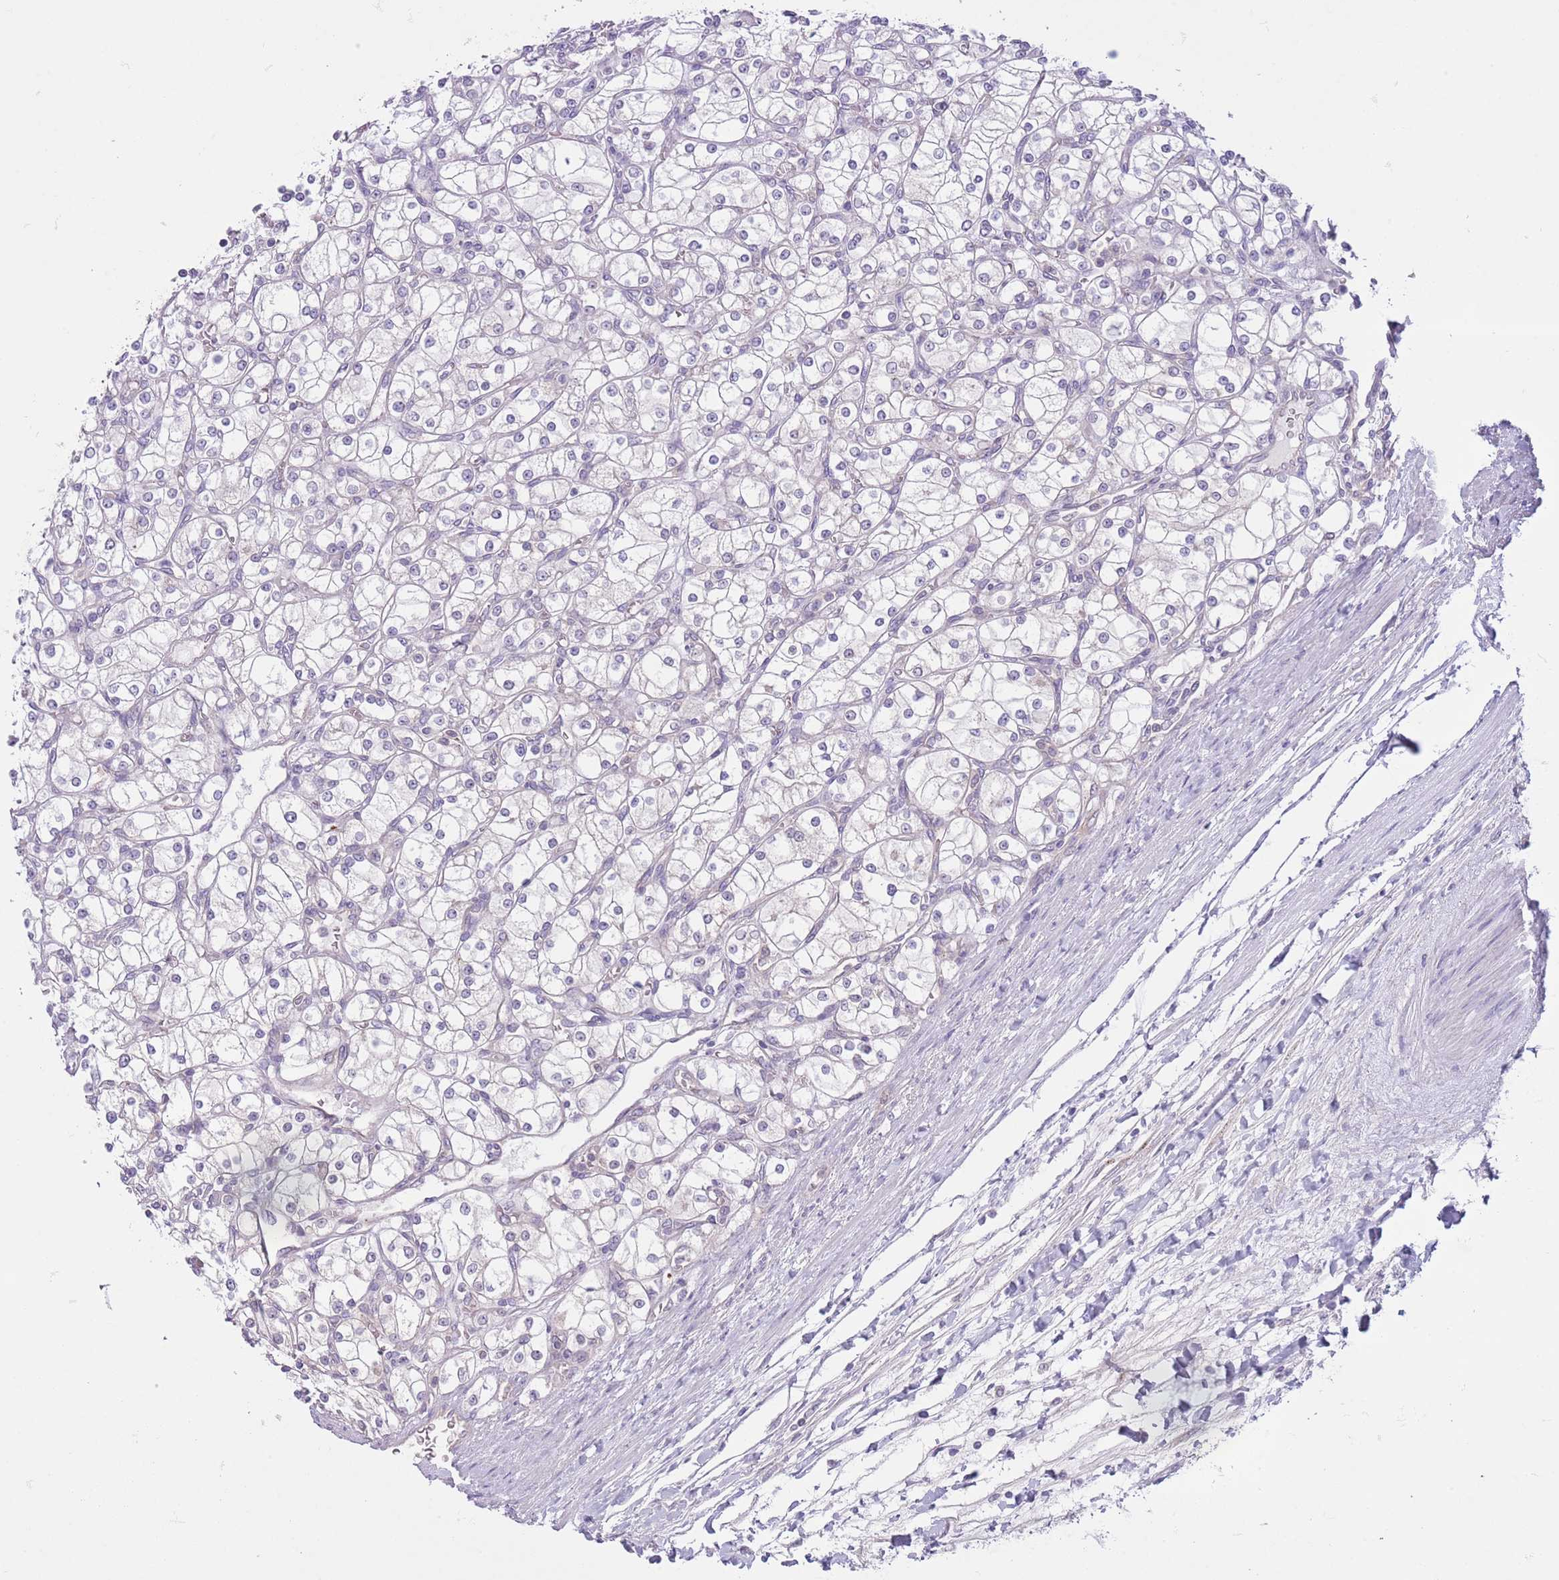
{"staining": {"intensity": "negative", "quantity": "none", "location": "none"}, "tissue": "renal cancer", "cell_type": "Tumor cells", "image_type": "cancer", "snomed": [{"axis": "morphology", "description": "Adenocarcinoma, NOS"}, {"axis": "topography", "description": "Kidney"}], "caption": "Human renal cancer stained for a protein using IHC reveals no staining in tumor cells.", "gene": "COPE", "patient": {"sex": "male", "age": 80}}